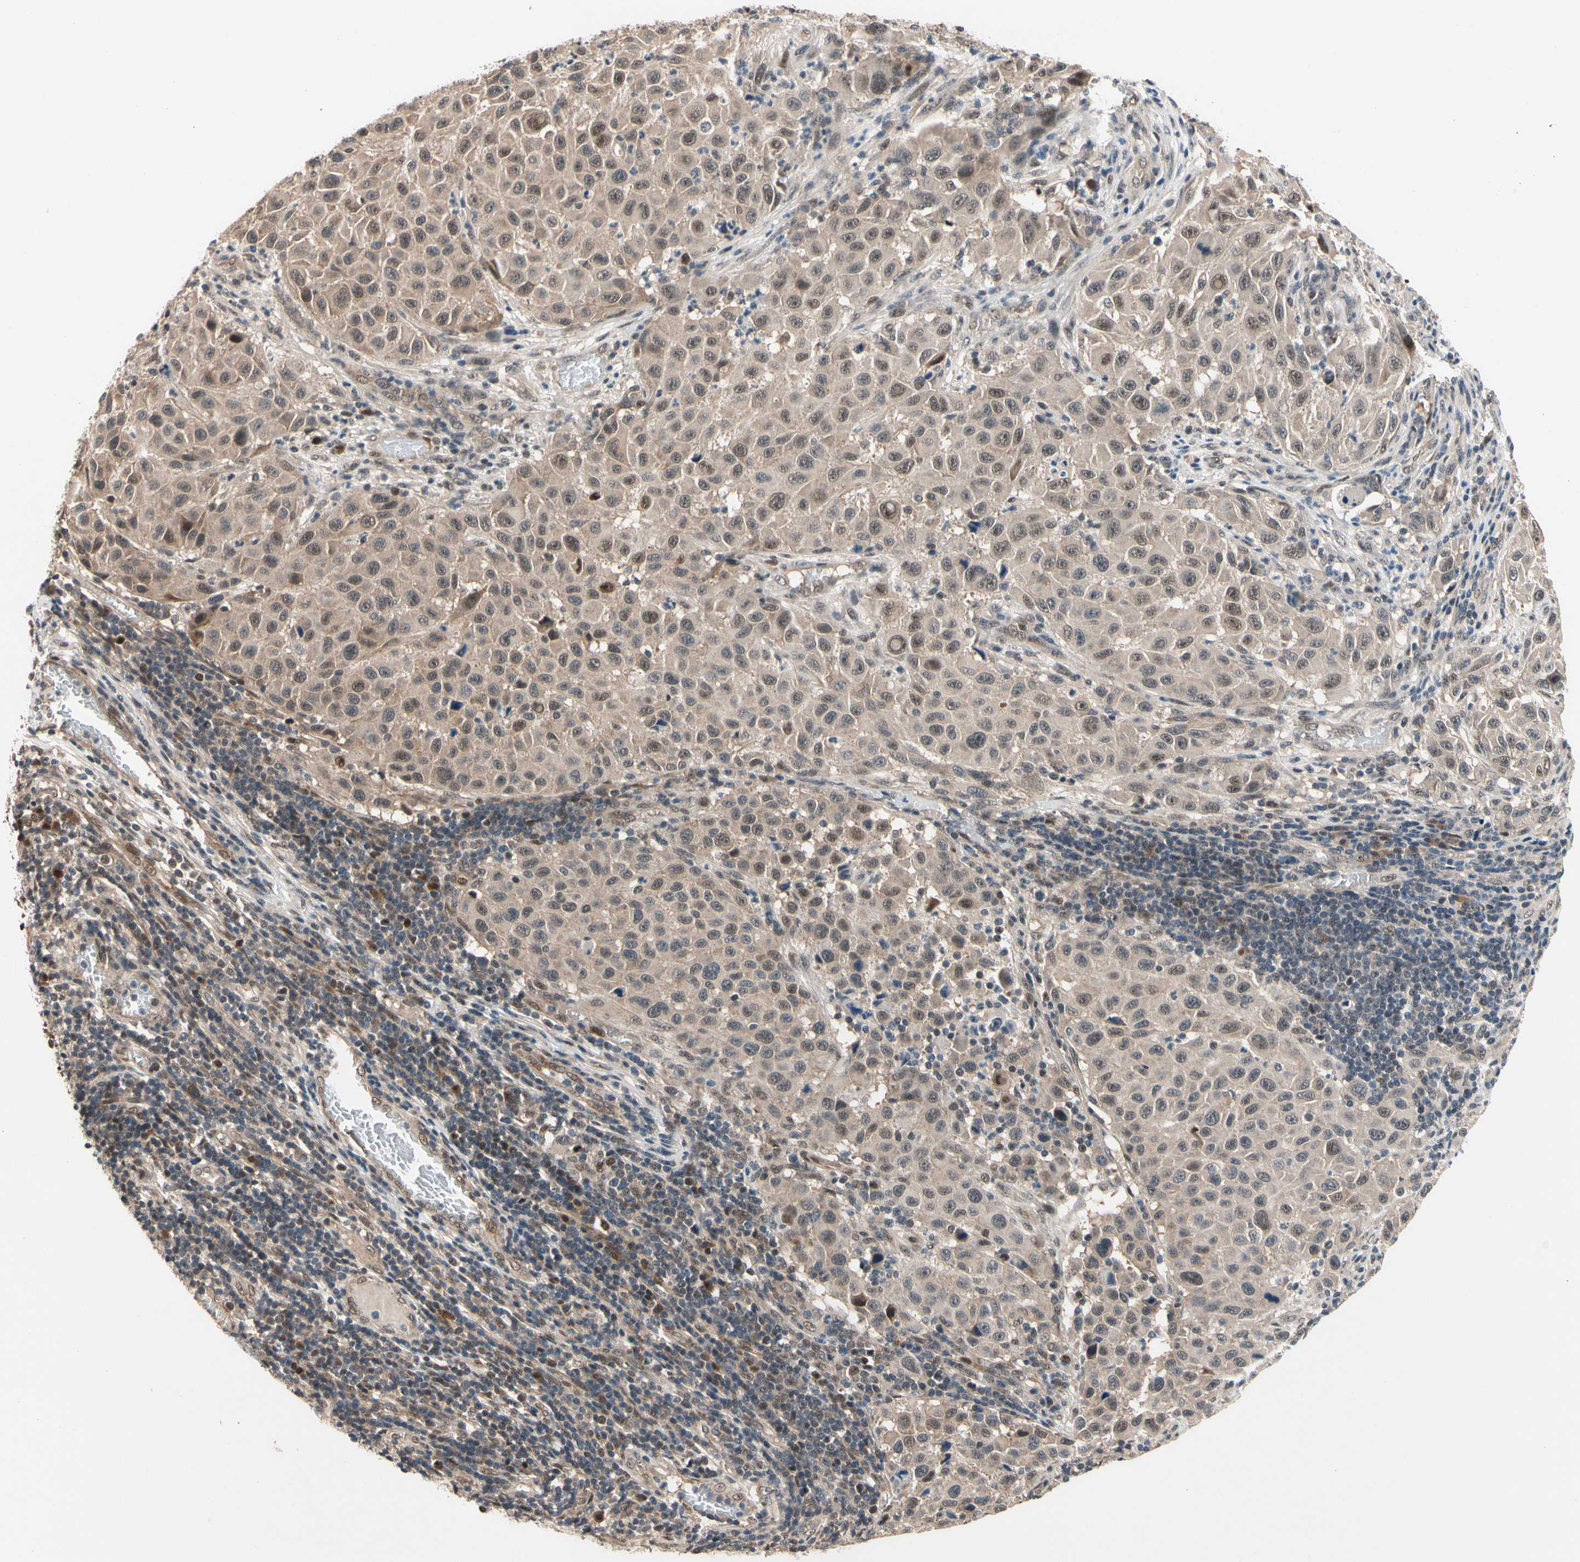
{"staining": {"intensity": "weak", "quantity": ">75%", "location": "cytoplasmic/membranous,nuclear"}, "tissue": "melanoma", "cell_type": "Tumor cells", "image_type": "cancer", "snomed": [{"axis": "morphology", "description": "Malignant melanoma, Metastatic site"}, {"axis": "topography", "description": "Lymph node"}], "caption": "IHC histopathology image of melanoma stained for a protein (brown), which displays low levels of weak cytoplasmic/membranous and nuclear staining in approximately >75% of tumor cells.", "gene": "NGEF", "patient": {"sex": "male", "age": 61}}